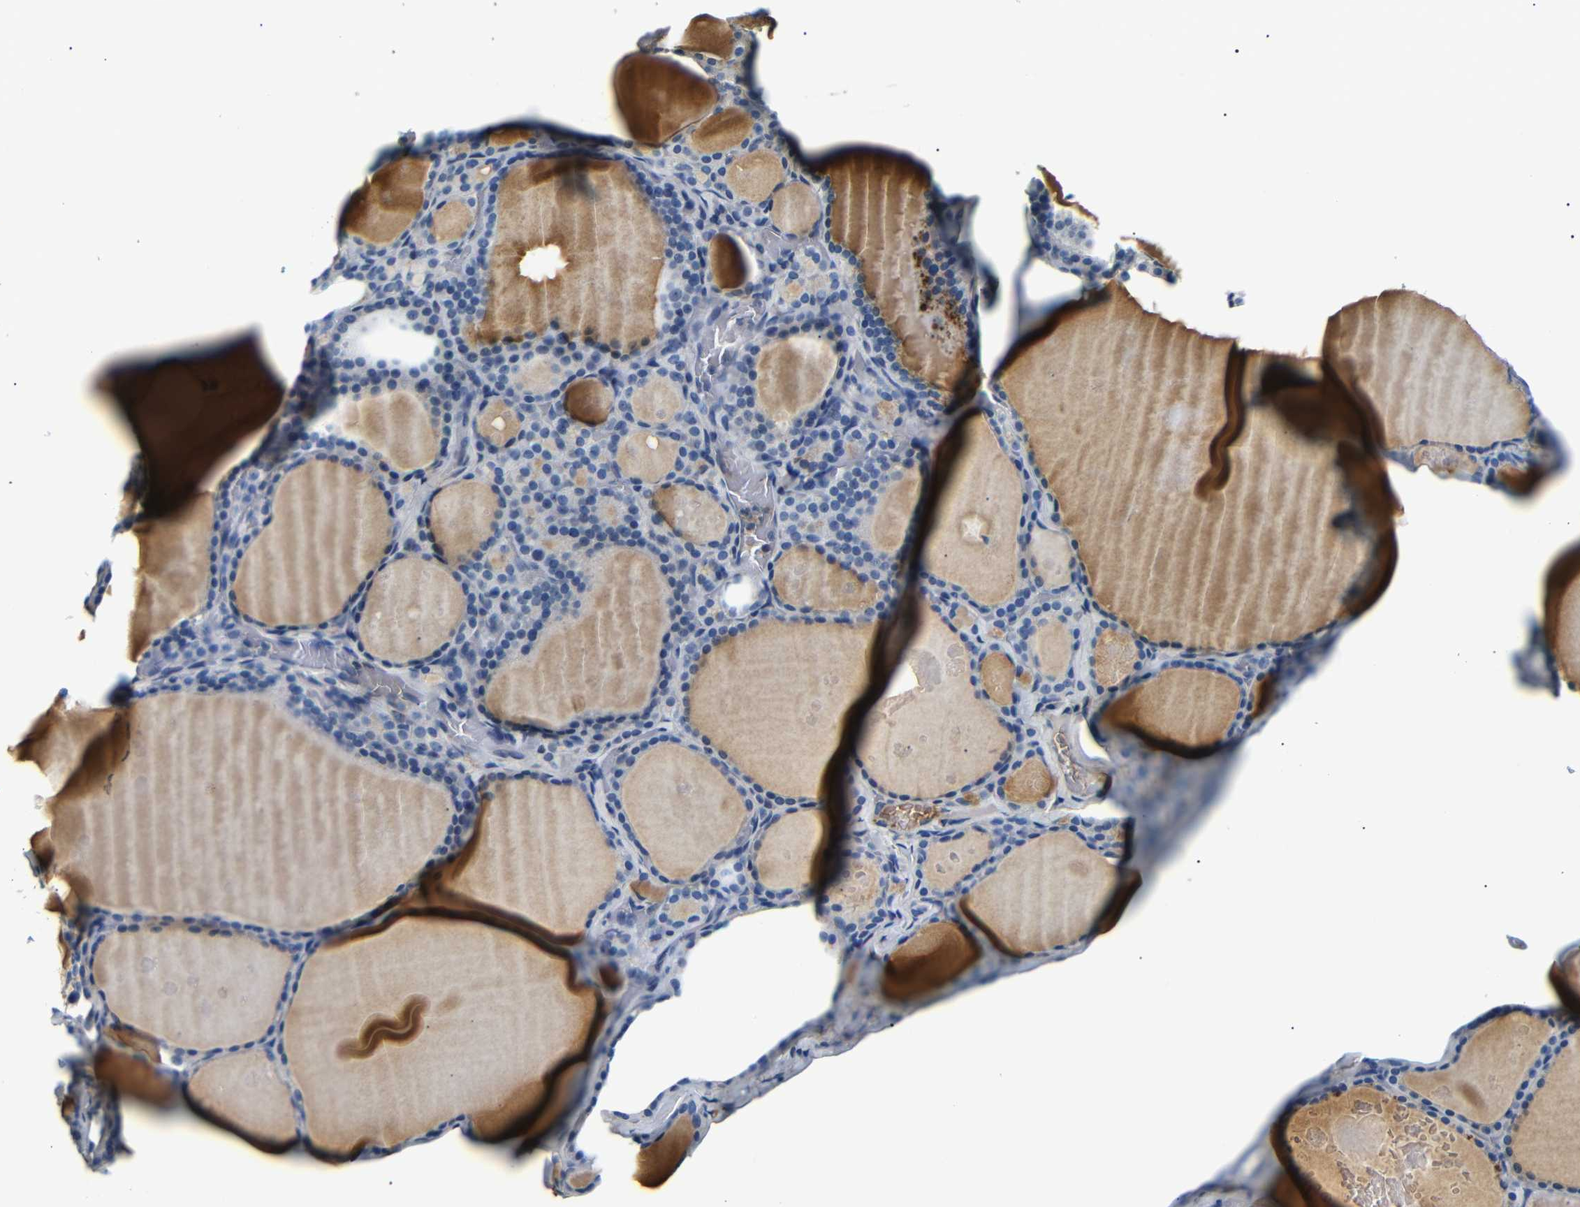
{"staining": {"intensity": "negative", "quantity": "none", "location": "none"}, "tissue": "thyroid gland", "cell_type": "Glandular cells", "image_type": "normal", "snomed": [{"axis": "morphology", "description": "Normal tissue, NOS"}, {"axis": "topography", "description": "Thyroid gland"}], "caption": "Immunohistochemical staining of normal thyroid gland displays no significant staining in glandular cells.", "gene": "LHCGR", "patient": {"sex": "male", "age": 56}}